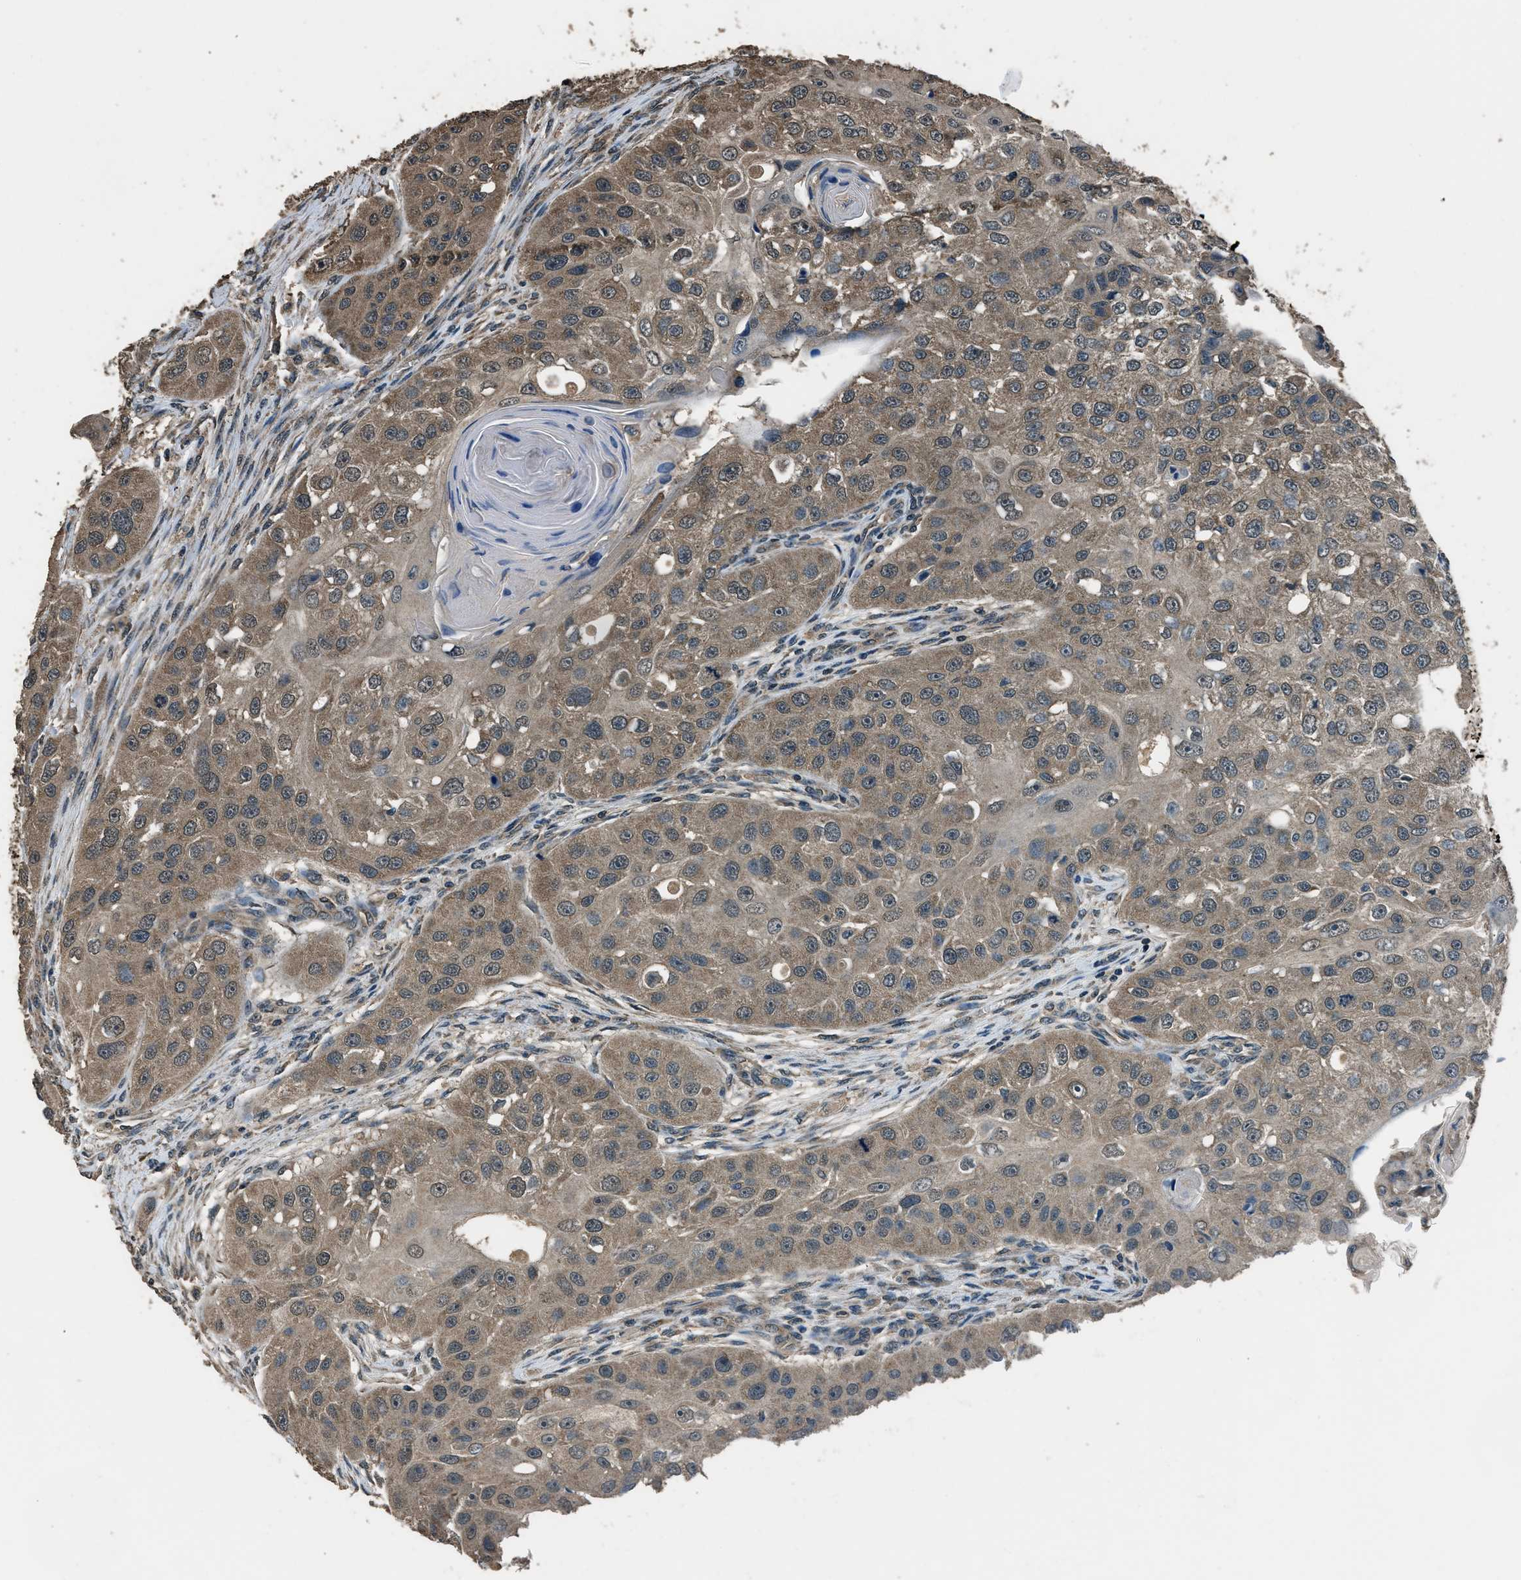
{"staining": {"intensity": "moderate", "quantity": ">75%", "location": "cytoplasmic/membranous"}, "tissue": "head and neck cancer", "cell_type": "Tumor cells", "image_type": "cancer", "snomed": [{"axis": "morphology", "description": "Normal tissue, NOS"}, {"axis": "morphology", "description": "Squamous cell carcinoma, NOS"}, {"axis": "topography", "description": "Skeletal muscle"}, {"axis": "topography", "description": "Head-Neck"}], "caption": "Squamous cell carcinoma (head and neck) stained for a protein (brown) displays moderate cytoplasmic/membranous positive positivity in approximately >75% of tumor cells.", "gene": "SALL3", "patient": {"sex": "male", "age": 51}}